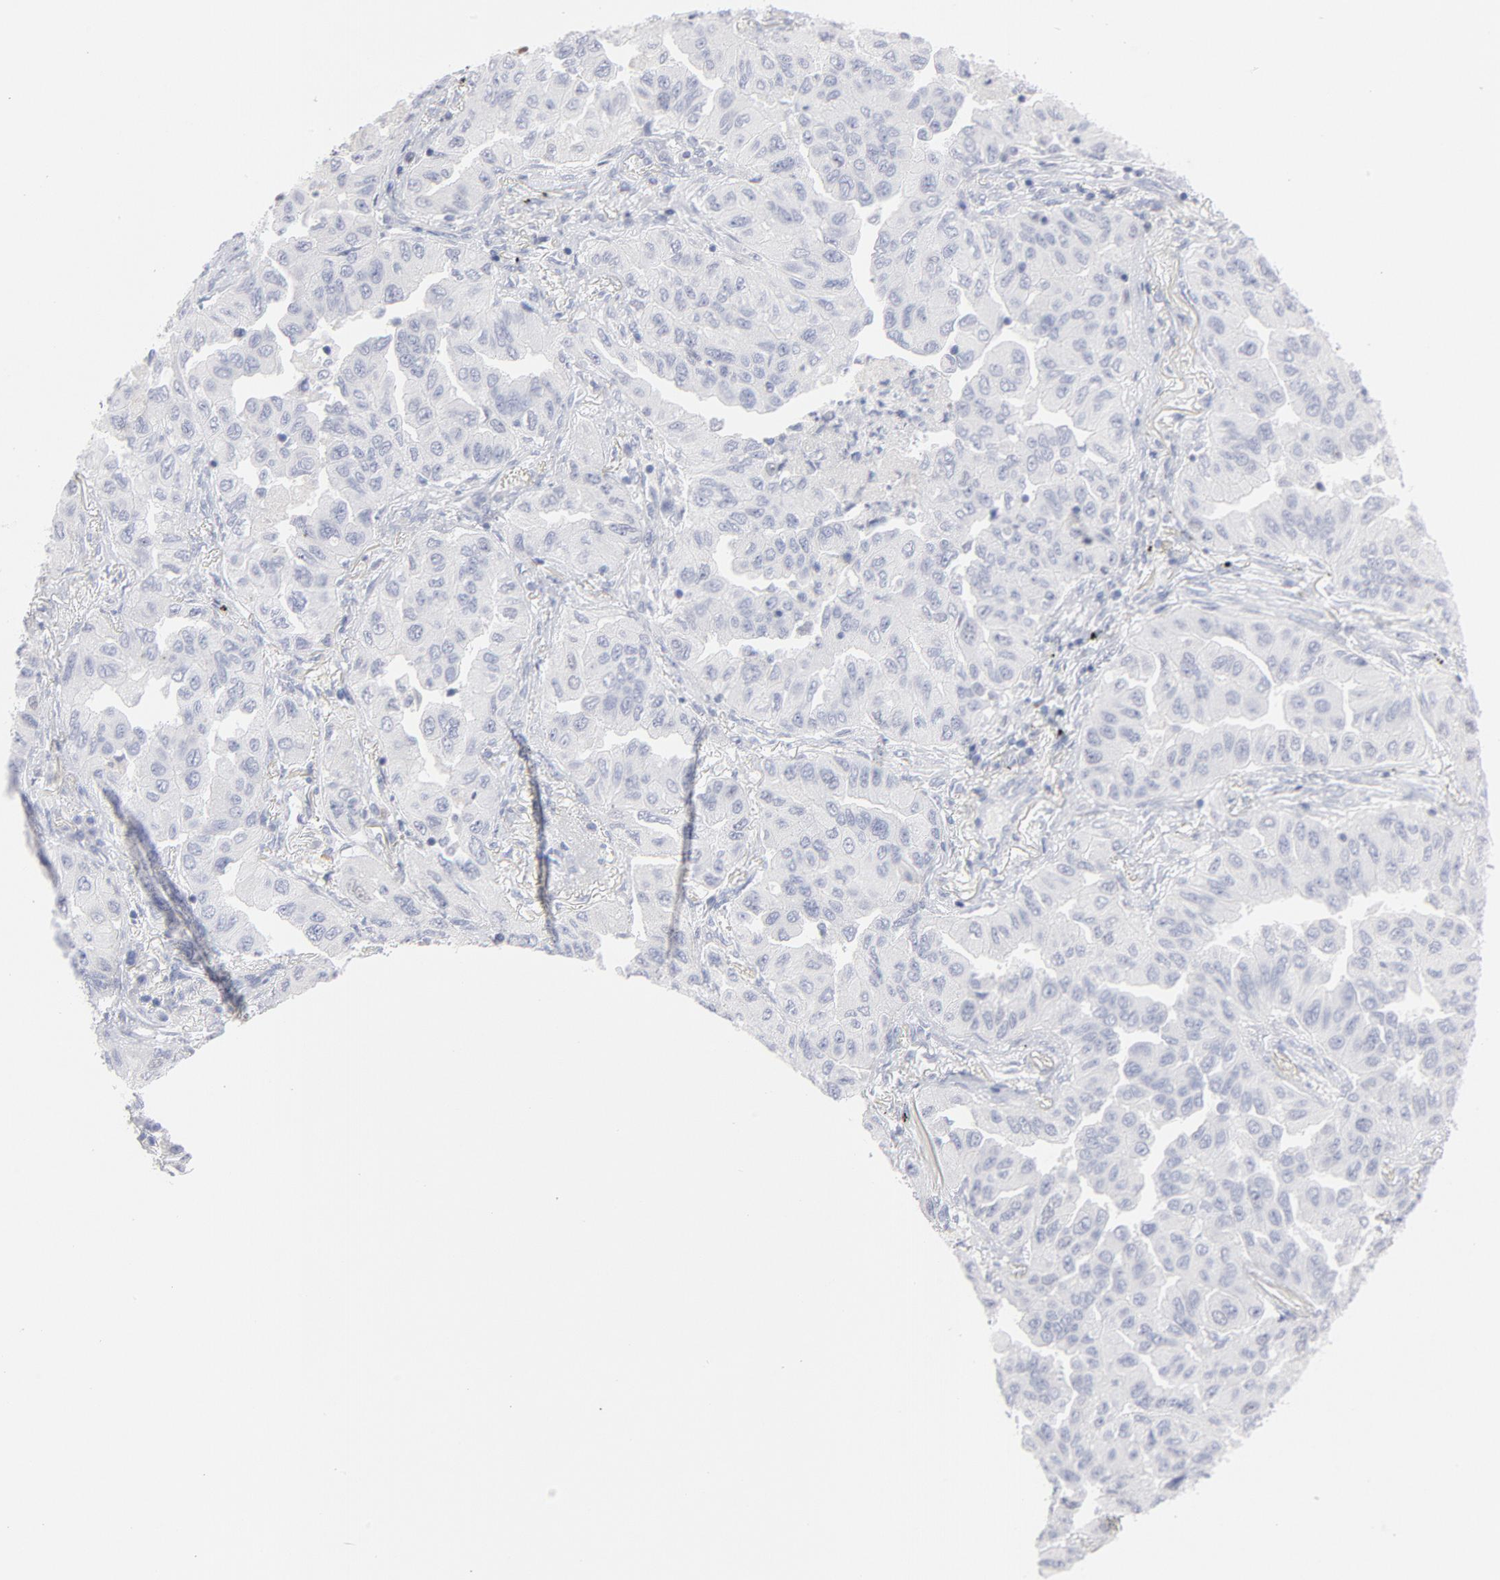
{"staining": {"intensity": "negative", "quantity": "none", "location": "none"}, "tissue": "lung cancer", "cell_type": "Tumor cells", "image_type": "cancer", "snomed": [{"axis": "morphology", "description": "Adenocarcinoma, NOS"}, {"axis": "topography", "description": "Lung"}], "caption": "Immunohistochemistry (IHC) histopathology image of lung cancer (adenocarcinoma) stained for a protein (brown), which exhibits no expression in tumor cells.", "gene": "MCM7", "patient": {"sex": "female", "age": 65}}